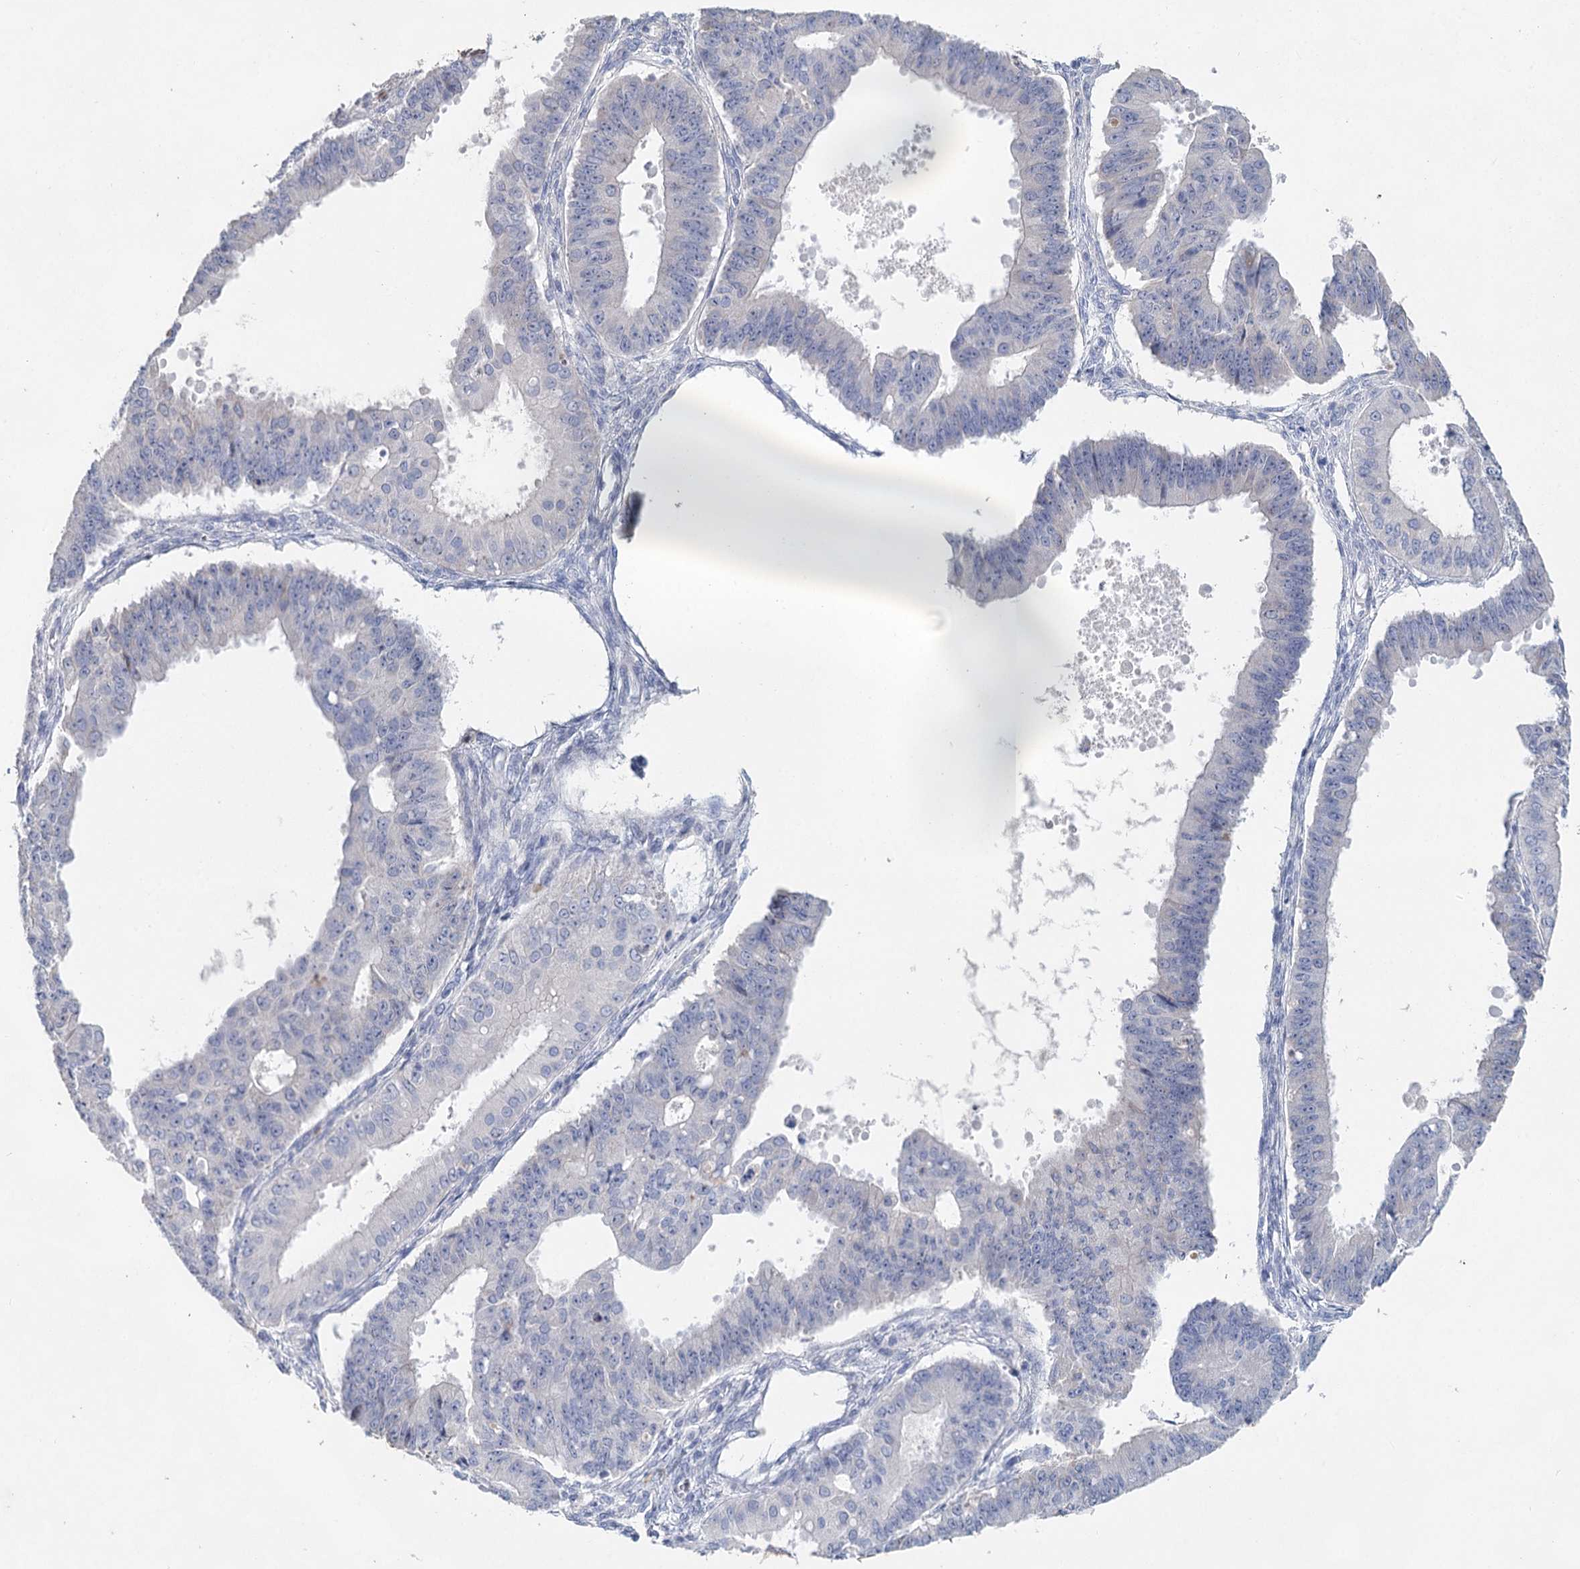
{"staining": {"intensity": "negative", "quantity": "none", "location": "none"}, "tissue": "ovarian cancer", "cell_type": "Tumor cells", "image_type": "cancer", "snomed": [{"axis": "morphology", "description": "Carcinoma, endometroid"}, {"axis": "topography", "description": "Appendix"}, {"axis": "topography", "description": "Ovary"}], "caption": "This is an immunohistochemistry (IHC) image of human endometroid carcinoma (ovarian). There is no expression in tumor cells.", "gene": "MYL6B", "patient": {"sex": "female", "age": 42}}